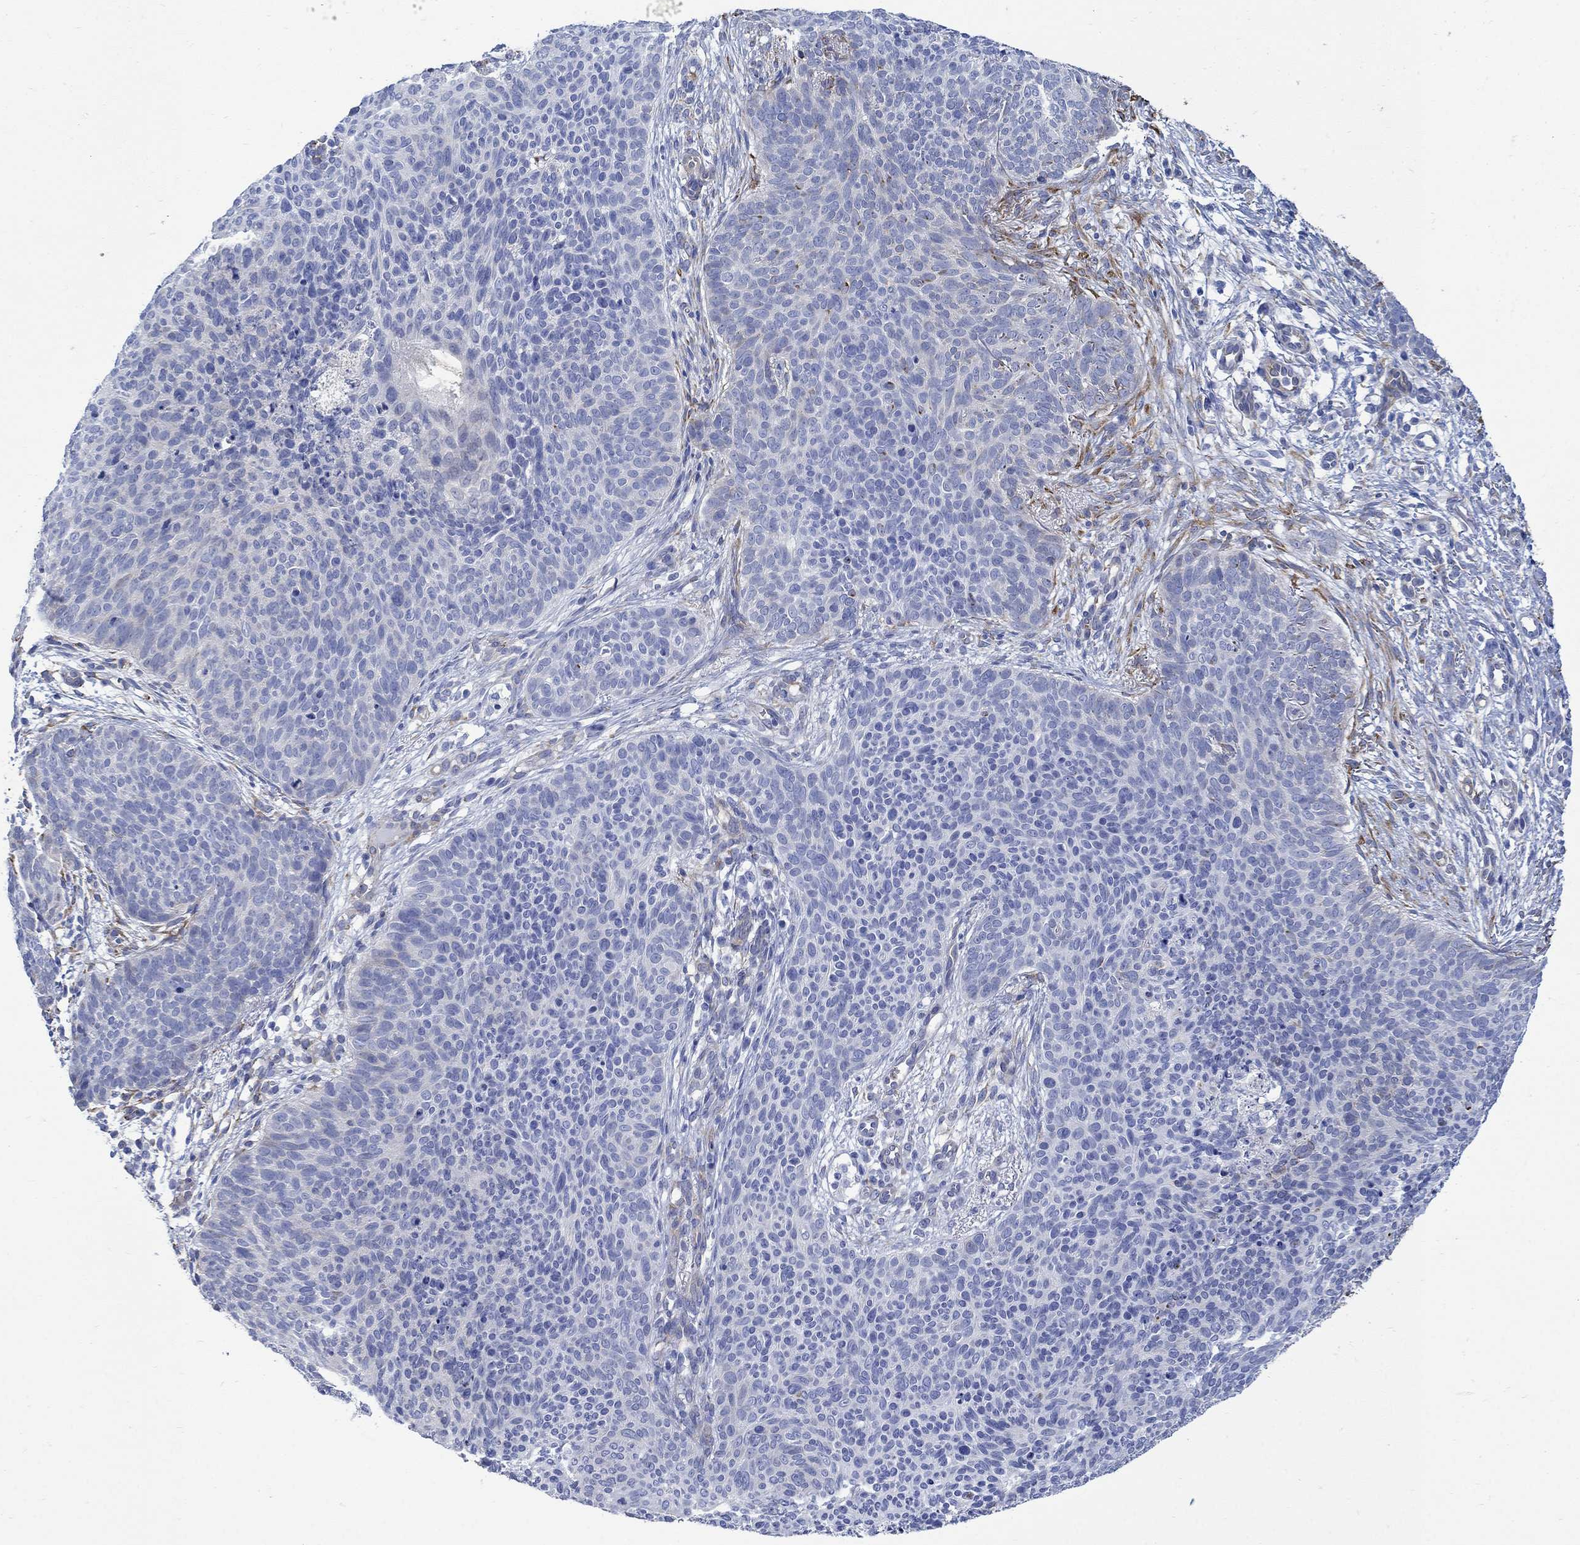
{"staining": {"intensity": "negative", "quantity": "none", "location": "none"}, "tissue": "skin cancer", "cell_type": "Tumor cells", "image_type": "cancer", "snomed": [{"axis": "morphology", "description": "Basal cell carcinoma"}, {"axis": "topography", "description": "Skin"}], "caption": "This is an IHC histopathology image of human skin cancer (basal cell carcinoma). There is no staining in tumor cells.", "gene": "TGM2", "patient": {"sex": "male", "age": 64}}